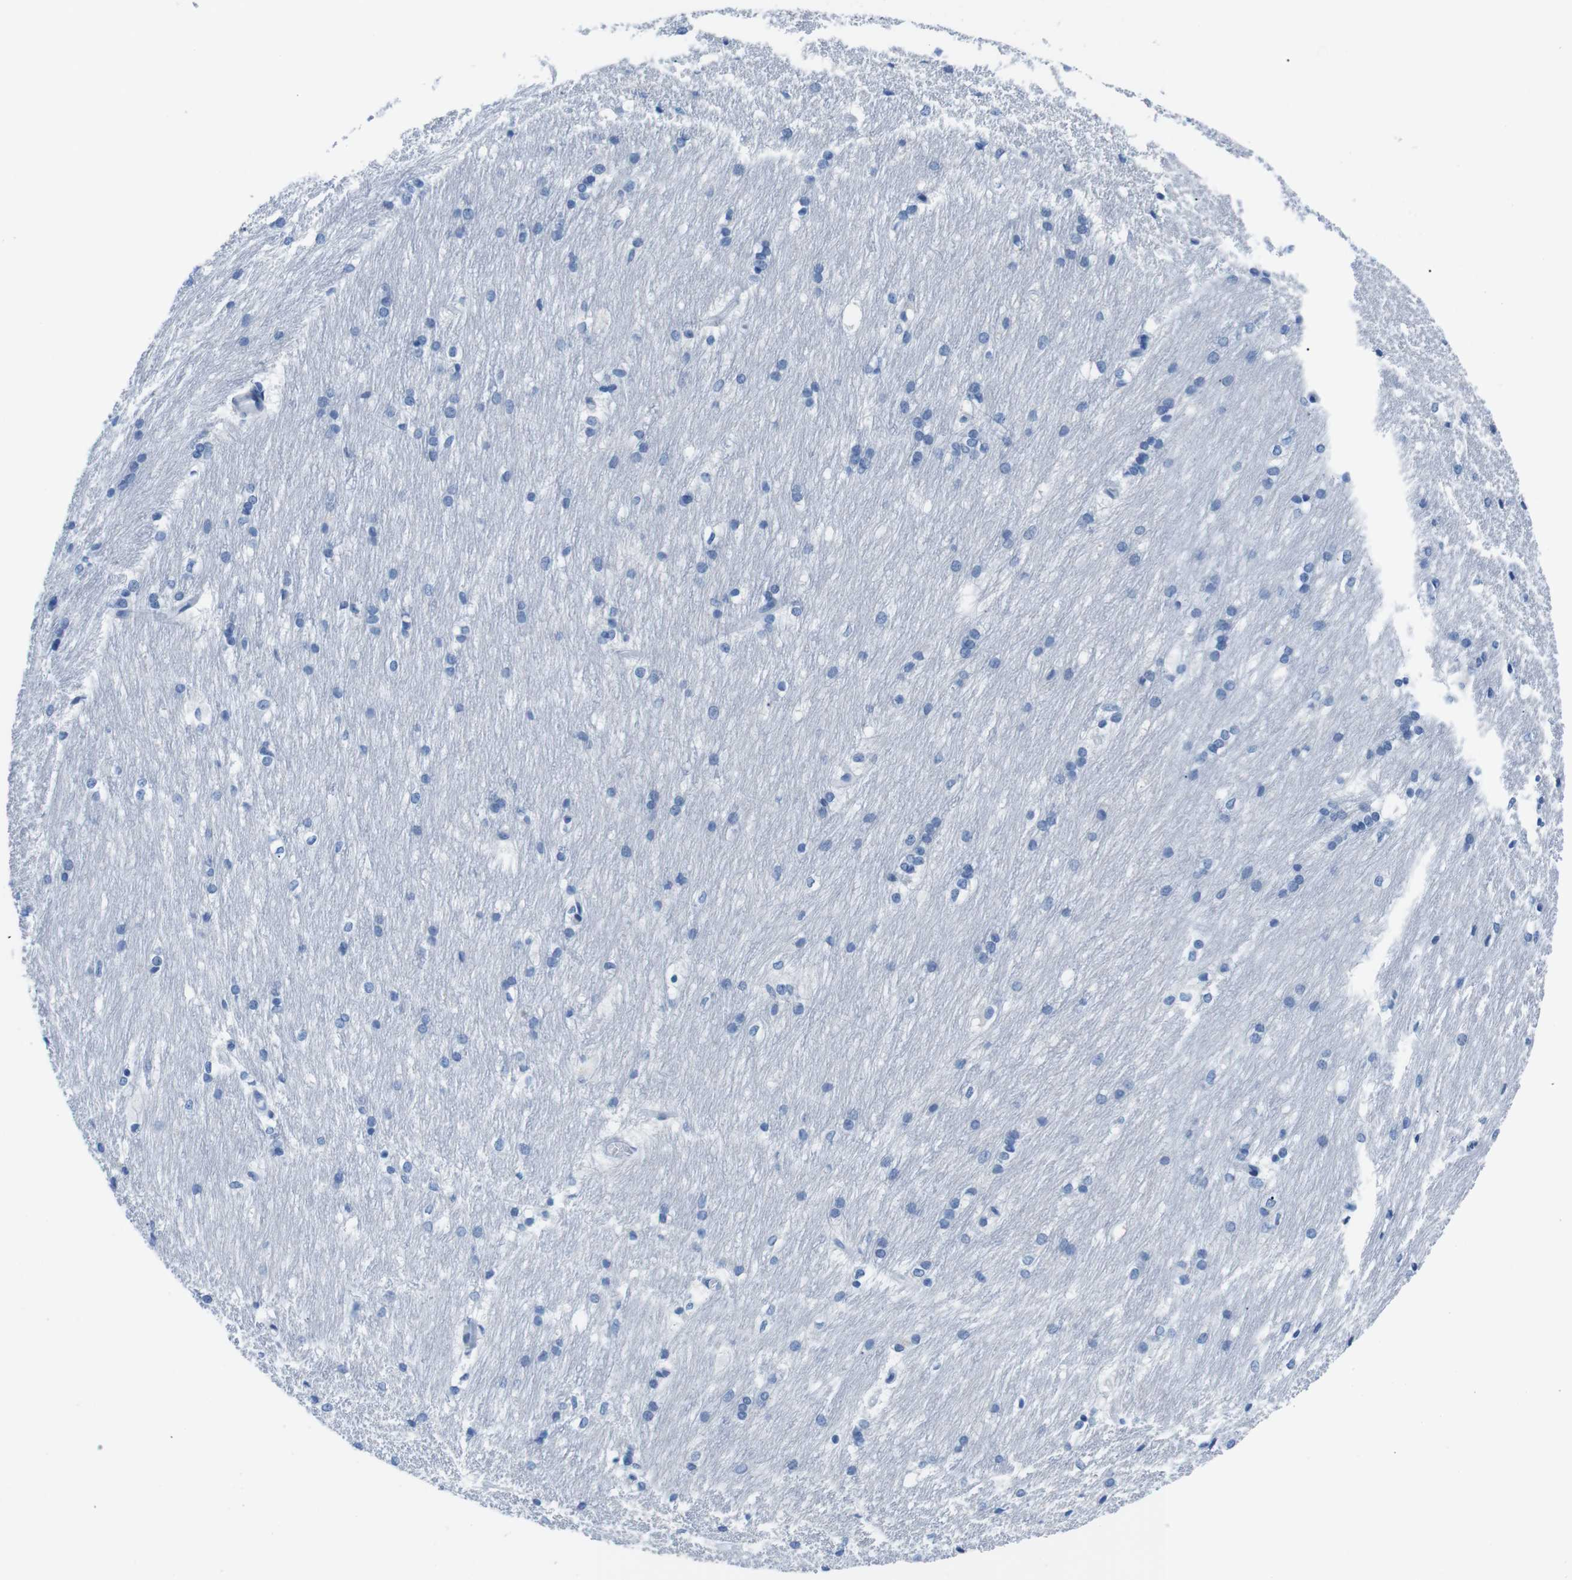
{"staining": {"intensity": "negative", "quantity": "none", "location": "none"}, "tissue": "caudate", "cell_type": "Glial cells", "image_type": "normal", "snomed": [{"axis": "morphology", "description": "Normal tissue, NOS"}, {"axis": "topography", "description": "Lateral ventricle wall"}], "caption": "Caudate stained for a protein using IHC reveals no staining glial cells.", "gene": "MUC2", "patient": {"sex": "female", "age": 19}}